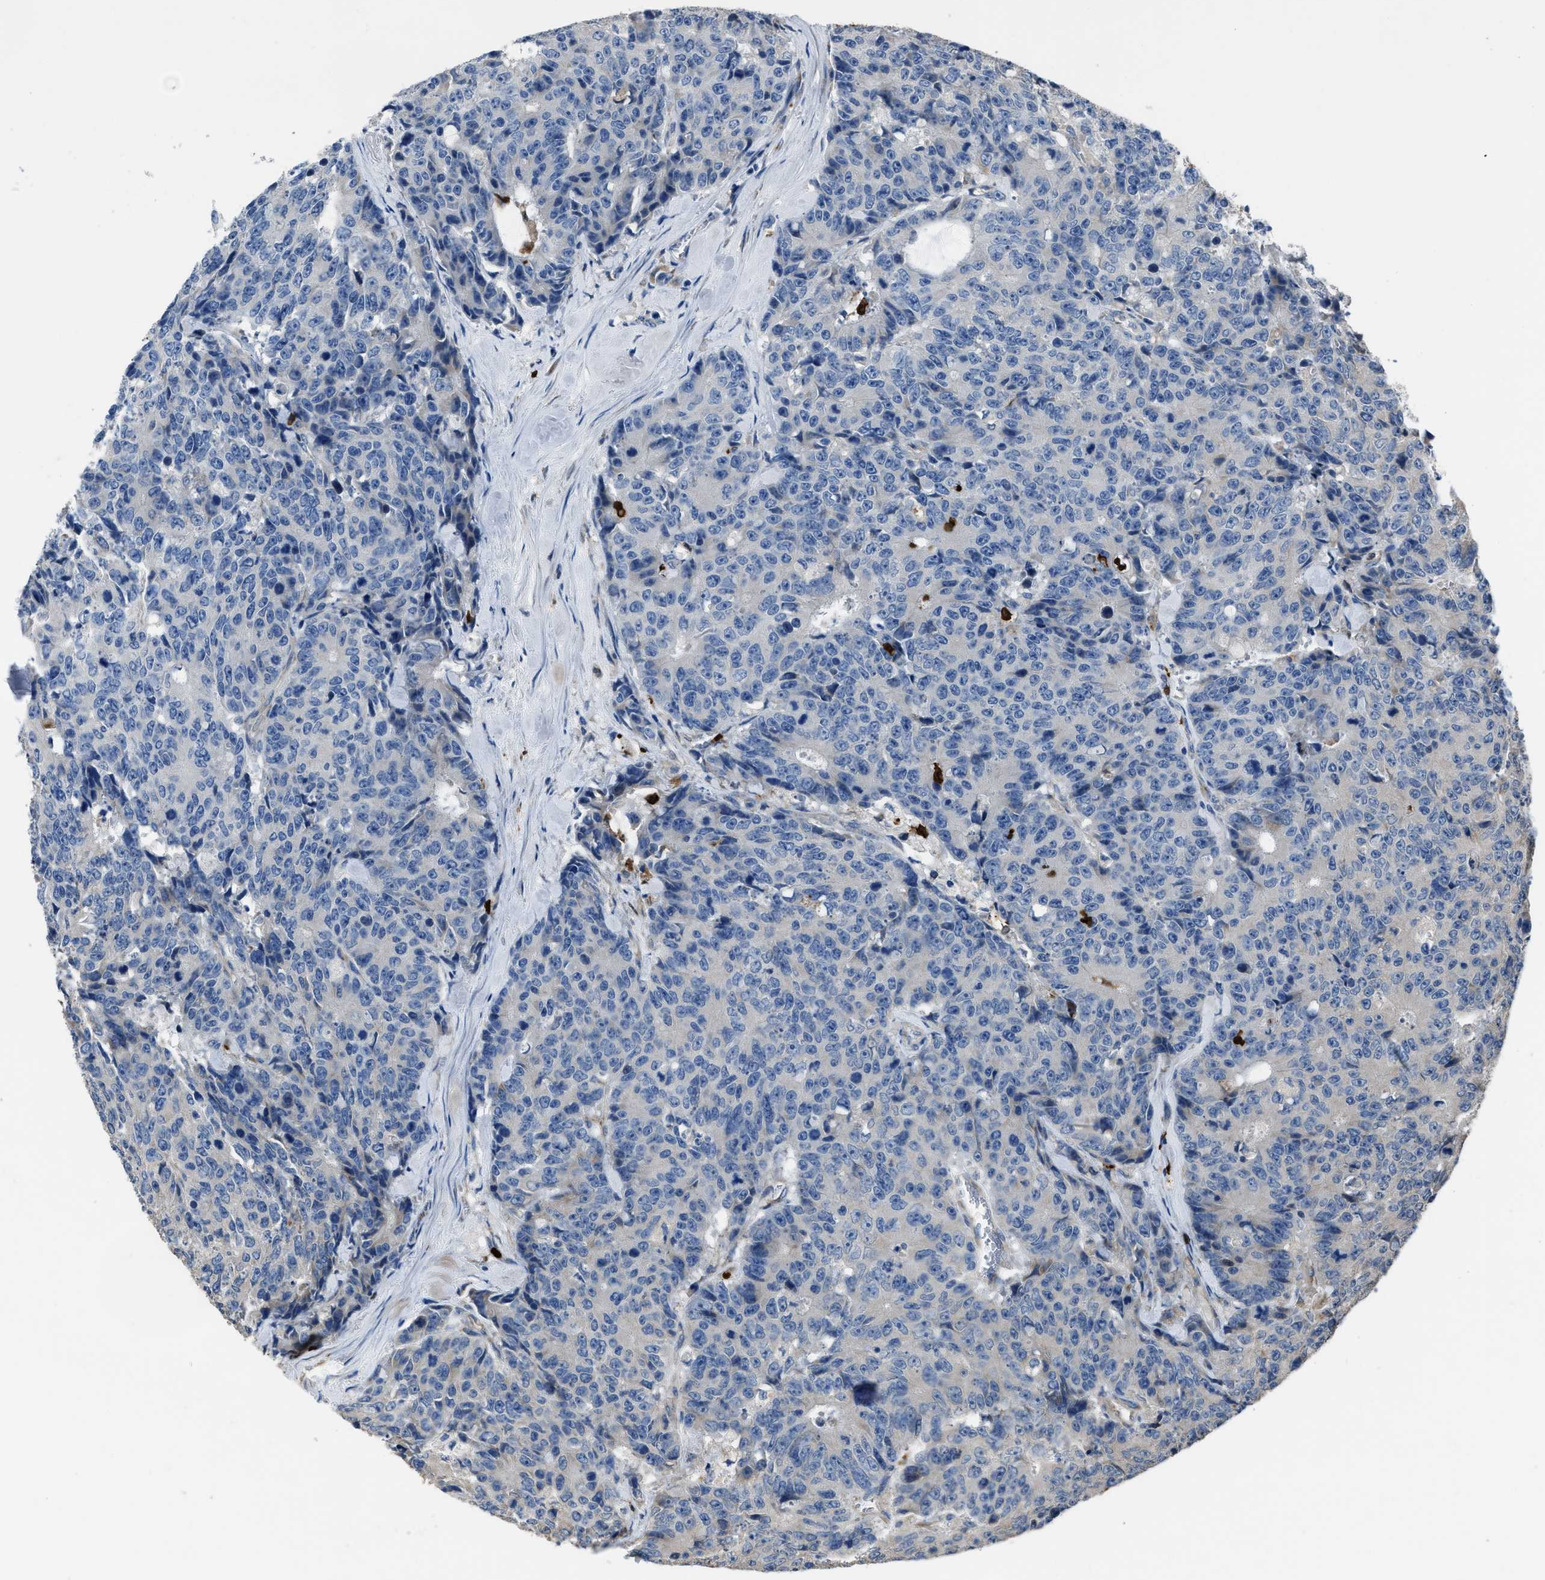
{"staining": {"intensity": "negative", "quantity": "none", "location": "none"}, "tissue": "colorectal cancer", "cell_type": "Tumor cells", "image_type": "cancer", "snomed": [{"axis": "morphology", "description": "Adenocarcinoma, NOS"}, {"axis": "topography", "description": "Colon"}], "caption": "Tumor cells show no significant protein positivity in colorectal cancer.", "gene": "ANGPT1", "patient": {"sex": "female", "age": 86}}